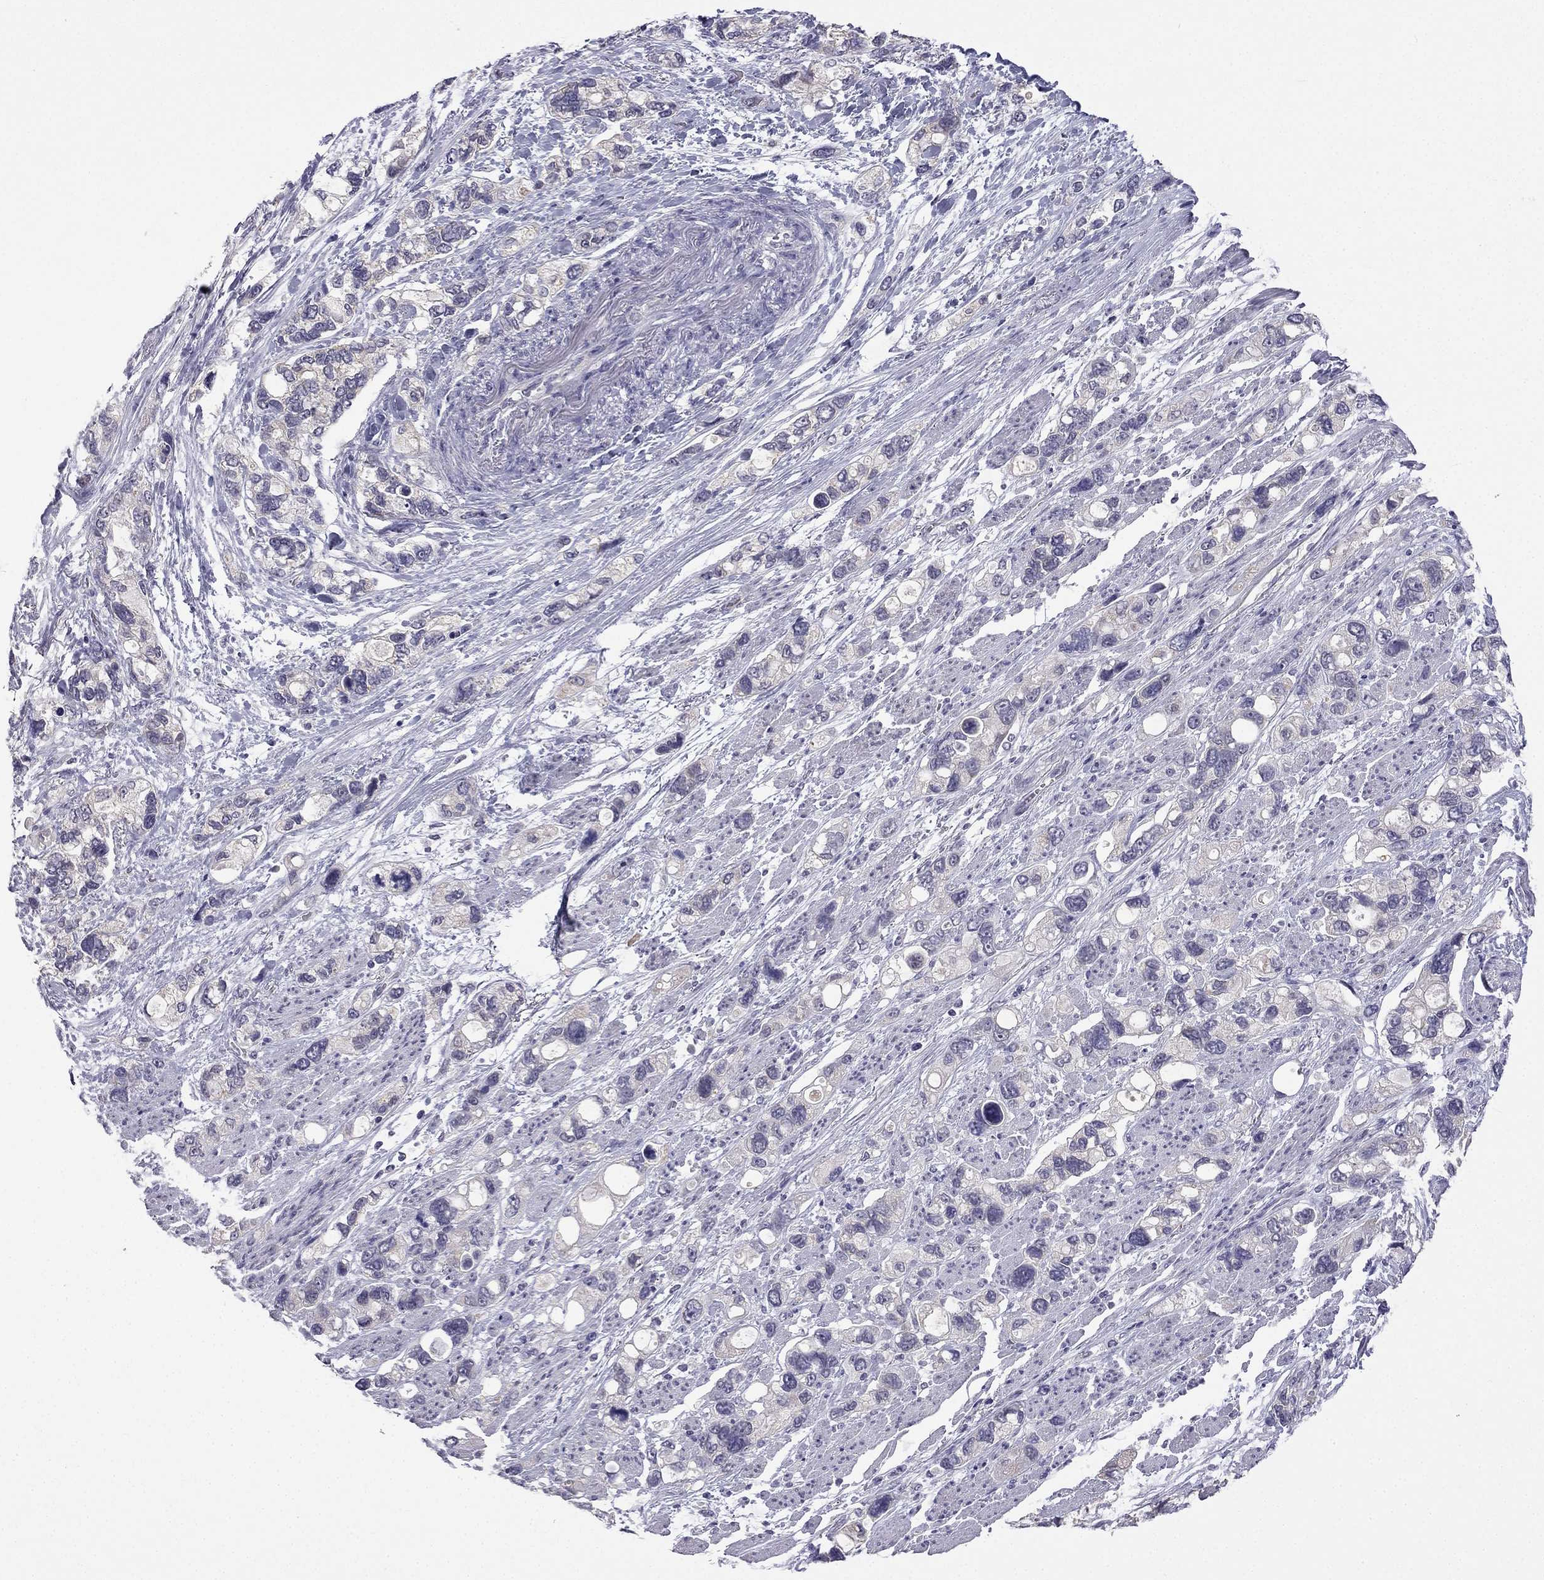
{"staining": {"intensity": "negative", "quantity": "none", "location": "none"}, "tissue": "stomach cancer", "cell_type": "Tumor cells", "image_type": "cancer", "snomed": [{"axis": "morphology", "description": "Adenocarcinoma, NOS"}, {"axis": "topography", "description": "Stomach, upper"}], "caption": "Human stomach cancer (adenocarcinoma) stained for a protein using IHC demonstrates no staining in tumor cells.", "gene": "C5orf49", "patient": {"sex": "female", "age": 81}}